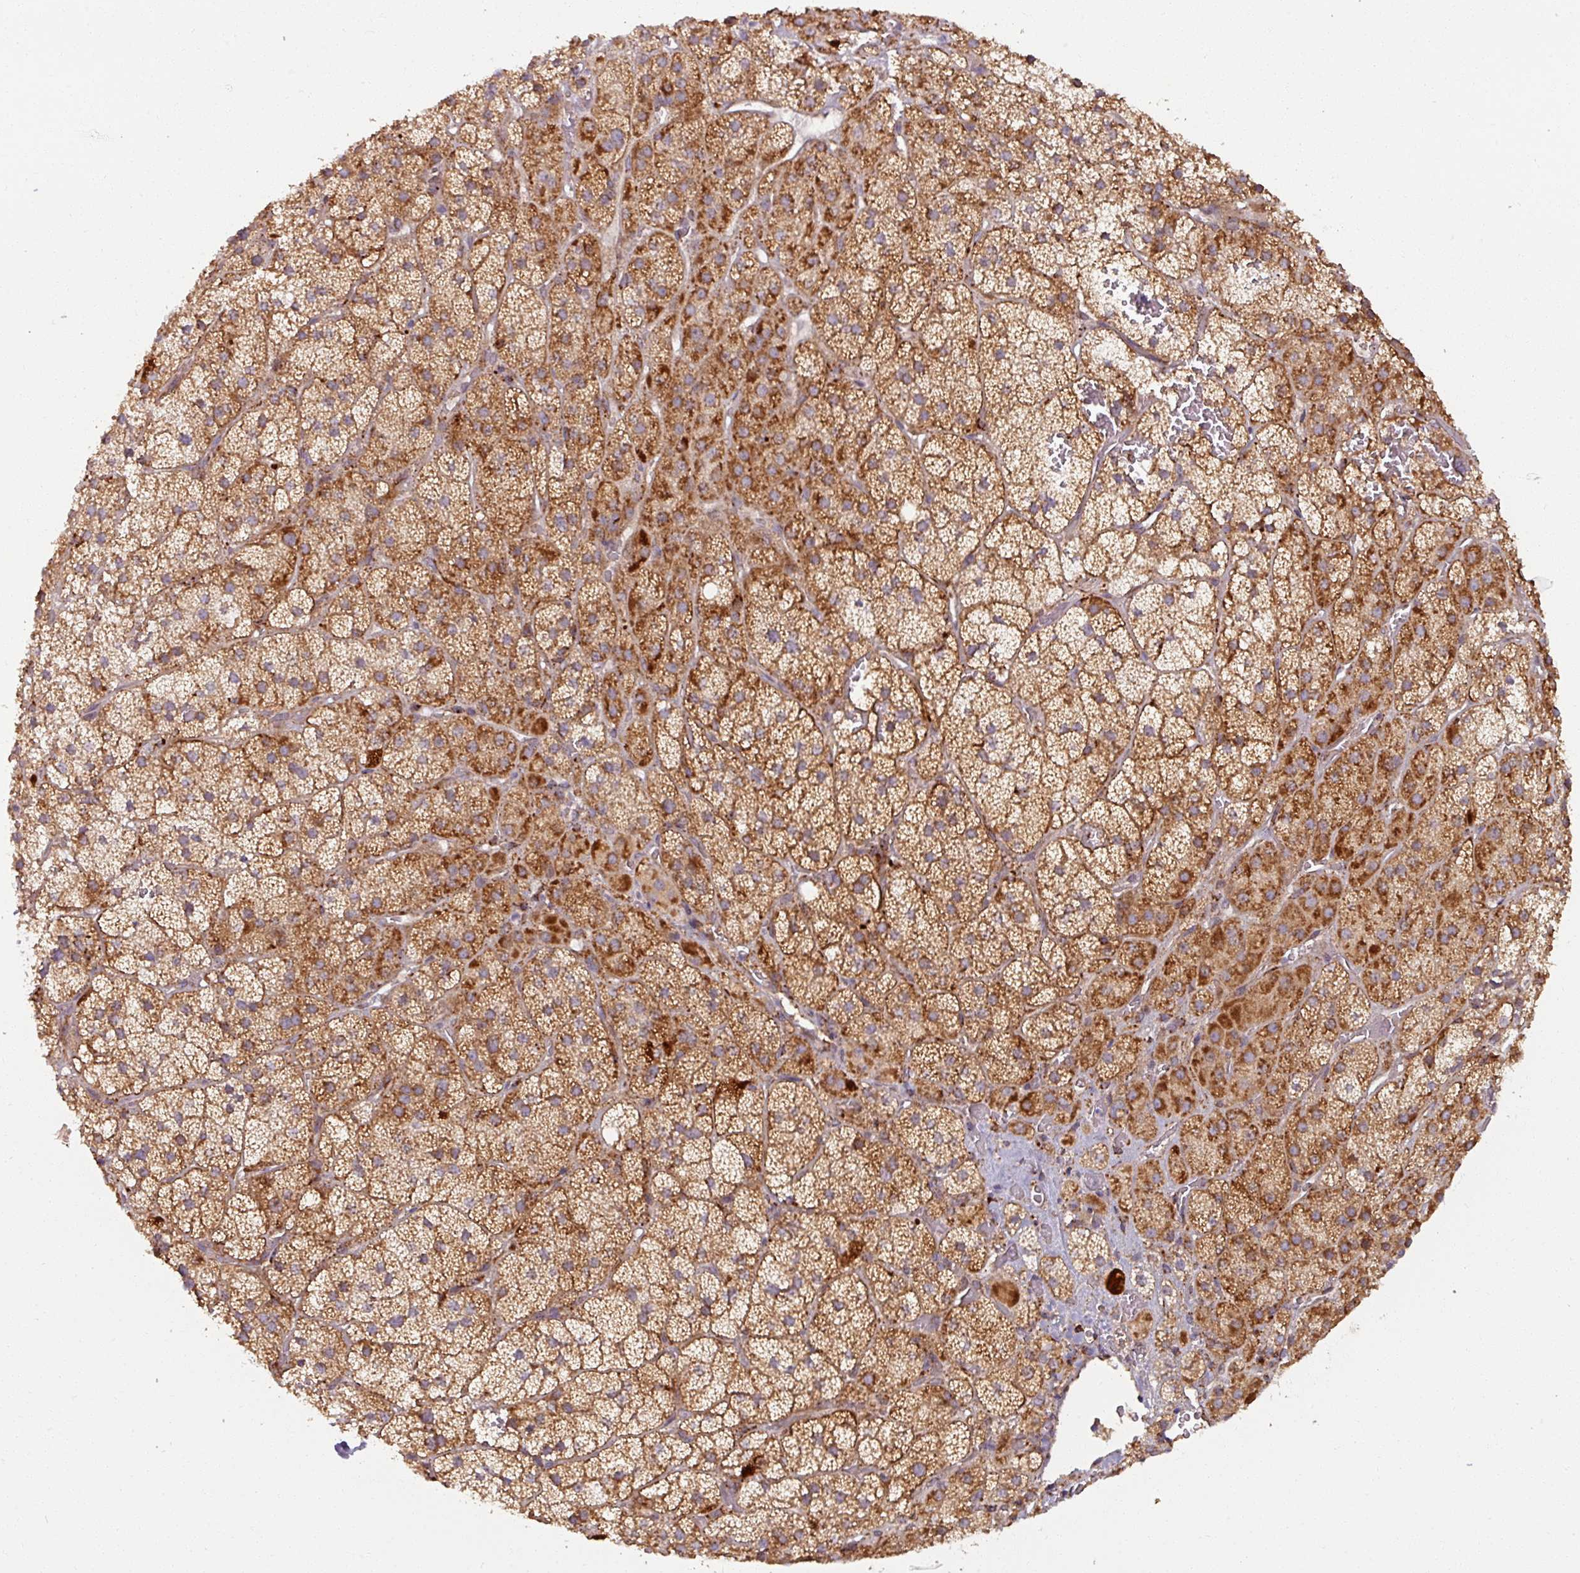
{"staining": {"intensity": "strong", "quantity": ">75%", "location": "cytoplasmic/membranous"}, "tissue": "adrenal gland", "cell_type": "Glandular cells", "image_type": "normal", "snomed": [{"axis": "morphology", "description": "Normal tissue, NOS"}, {"axis": "topography", "description": "Adrenal gland"}], "caption": "Unremarkable adrenal gland reveals strong cytoplasmic/membranous expression in approximately >75% of glandular cells The protein of interest is shown in brown color, while the nuclei are stained blue..", "gene": "MAGT1", "patient": {"sex": "male", "age": 57}}